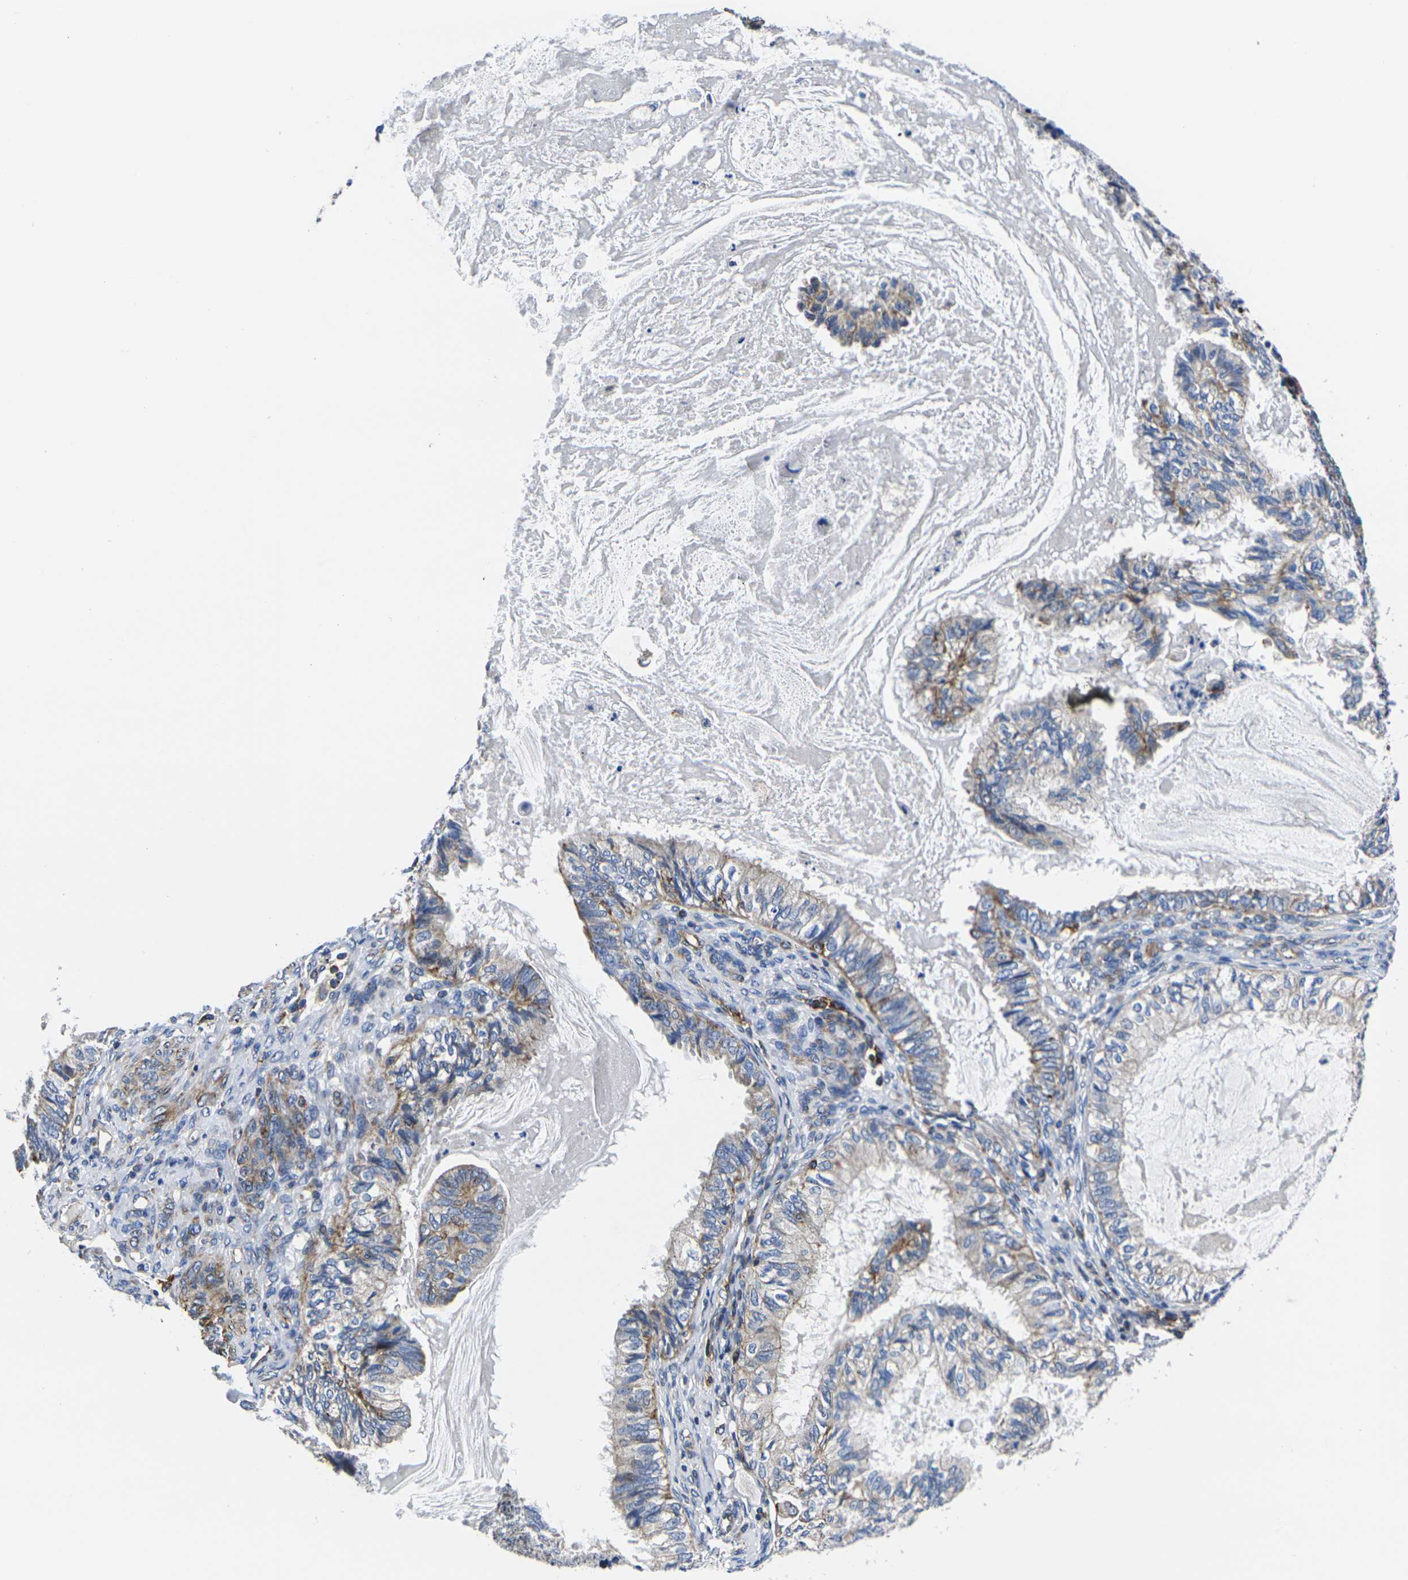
{"staining": {"intensity": "moderate", "quantity": "<25%", "location": "cytoplasmic/membranous"}, "tissue": "cervical cancer", "cell_type": "Tumor cells", "image_type": "cancer", "snomed": [{"axis": "morphology", "description": "Normal tissue, NOS"}, {"axis": "morphology", "description": "Adenocarcinoma, NOS"}, {"axis": "topography", "description": "Cervix"}, {"axis": "topography", "description": "Endometrium"}], "caption": "Immunohistochemistry (IHC) histopathology image of neoplastic tissue: human cervical cancer (adenocarcinoma) stained using immunohistochemistry (IHC) exhibits low levels of moderate protein expression localized specifically in the cytoplasmic/membranous of tumor cells, appearing as a cytoplasmic/membranous brown color.", "gene": "GPR4", "patient": {"sex": "female", "age": 86}}